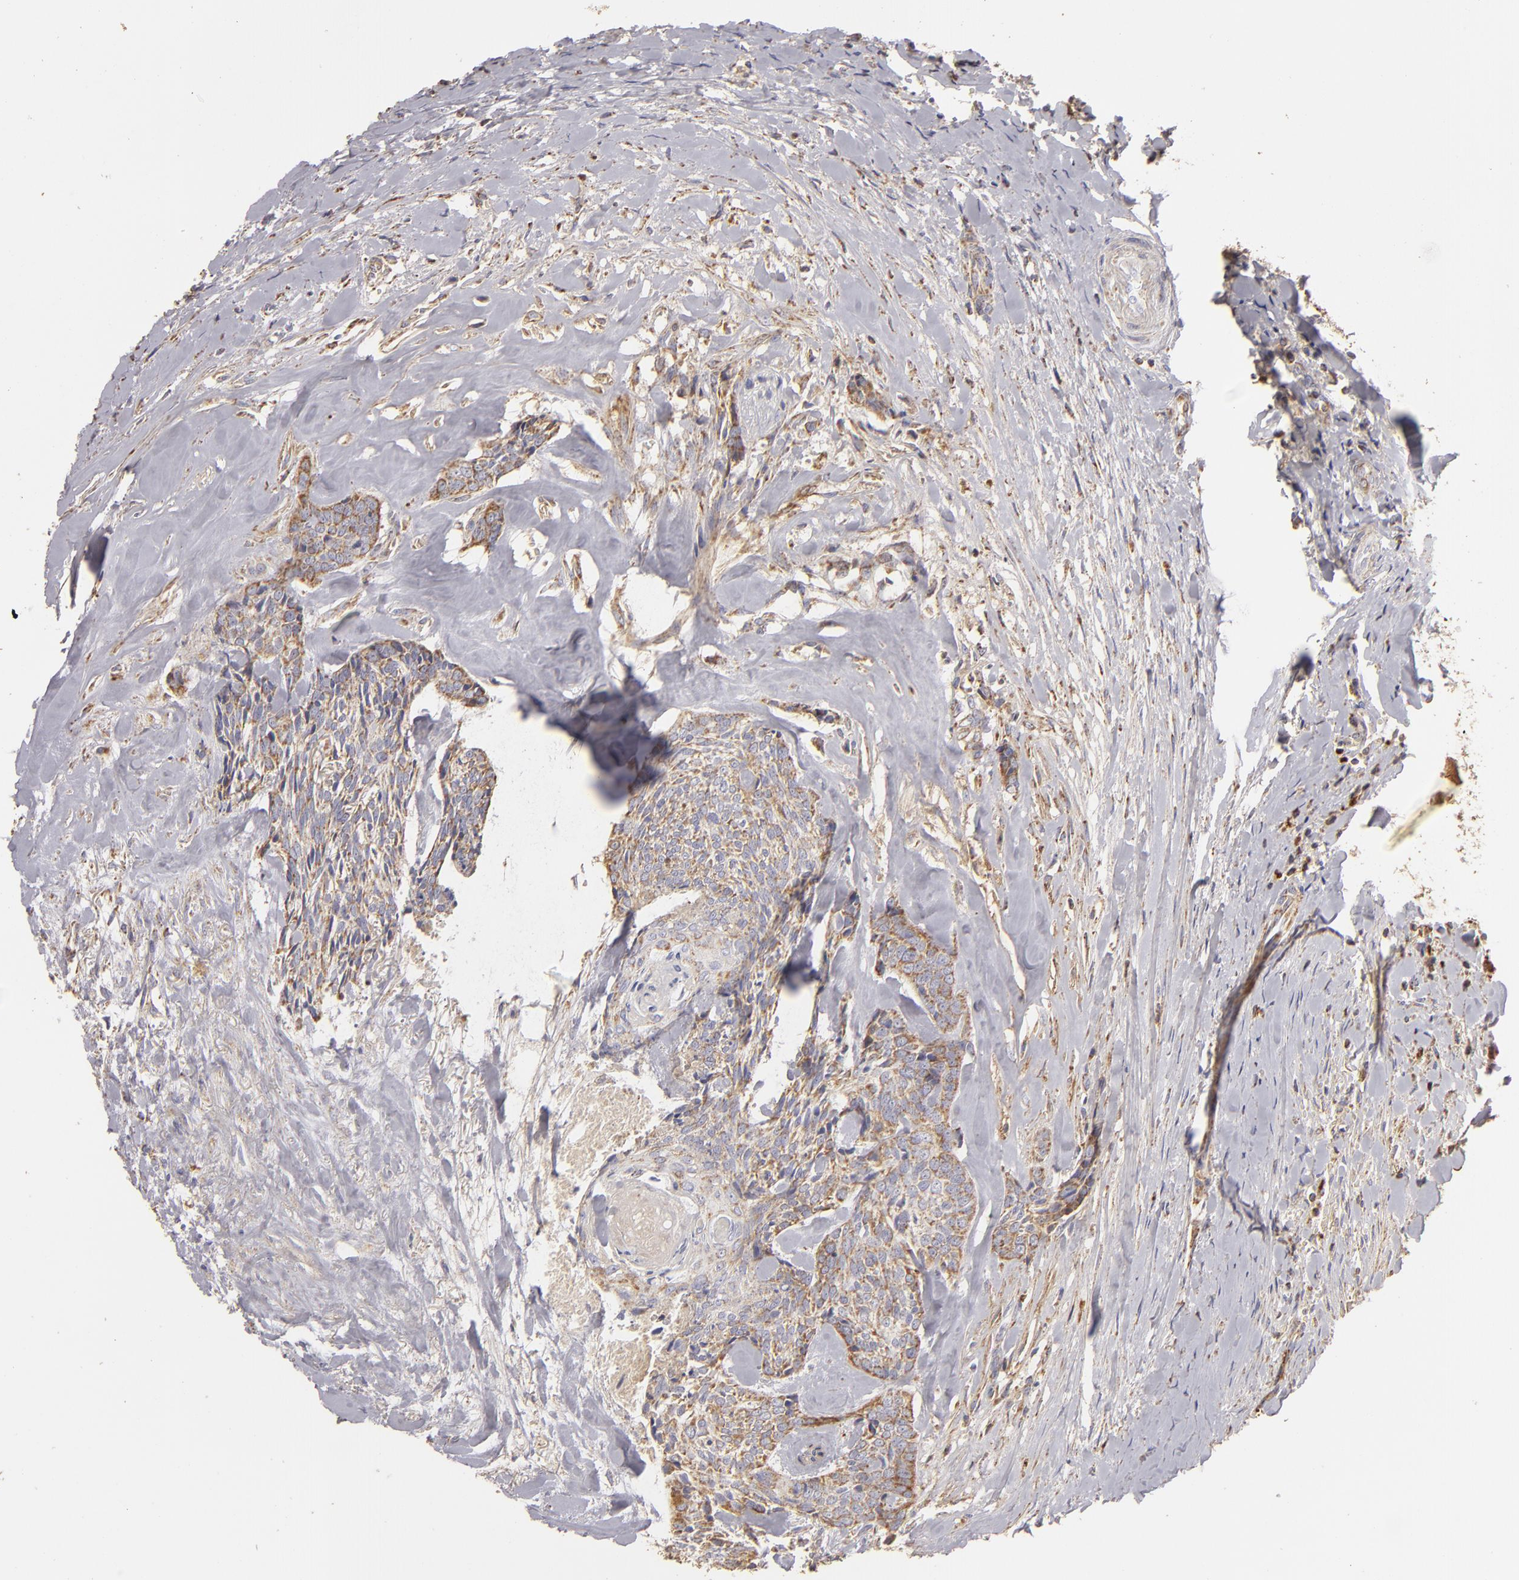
{"staining": {"intensity": "weak", "quantity": ">75%", "location": "cytoplasmic/membranous"}, "tissue": "head and neck cancer", "cell_type": "Tumor cells", "image_type": "cancer", "snomed": [{"axis": "morphology", "description": "Squamous cell carcinoma, NOS"}, {"axis": "topography", "description": "Salivary gland"}, {"axis": "topography", "description": "Head-Neck"}], "caption": "Immunohistochemistry (IHC) (DAB) staining of head and neck cancer exhibits weak cytoplasmic/membranous protein staining in about >75% of tumor cells. The staining was performed using DAB (3,3'-diaminobenzidine) to visualize the protein expression in brown, while the nuclei were stained in blue with hematoxylin (Magnification: 20x).", "gene": "CFB", "patient": {"sex": "male", "age": 70}}